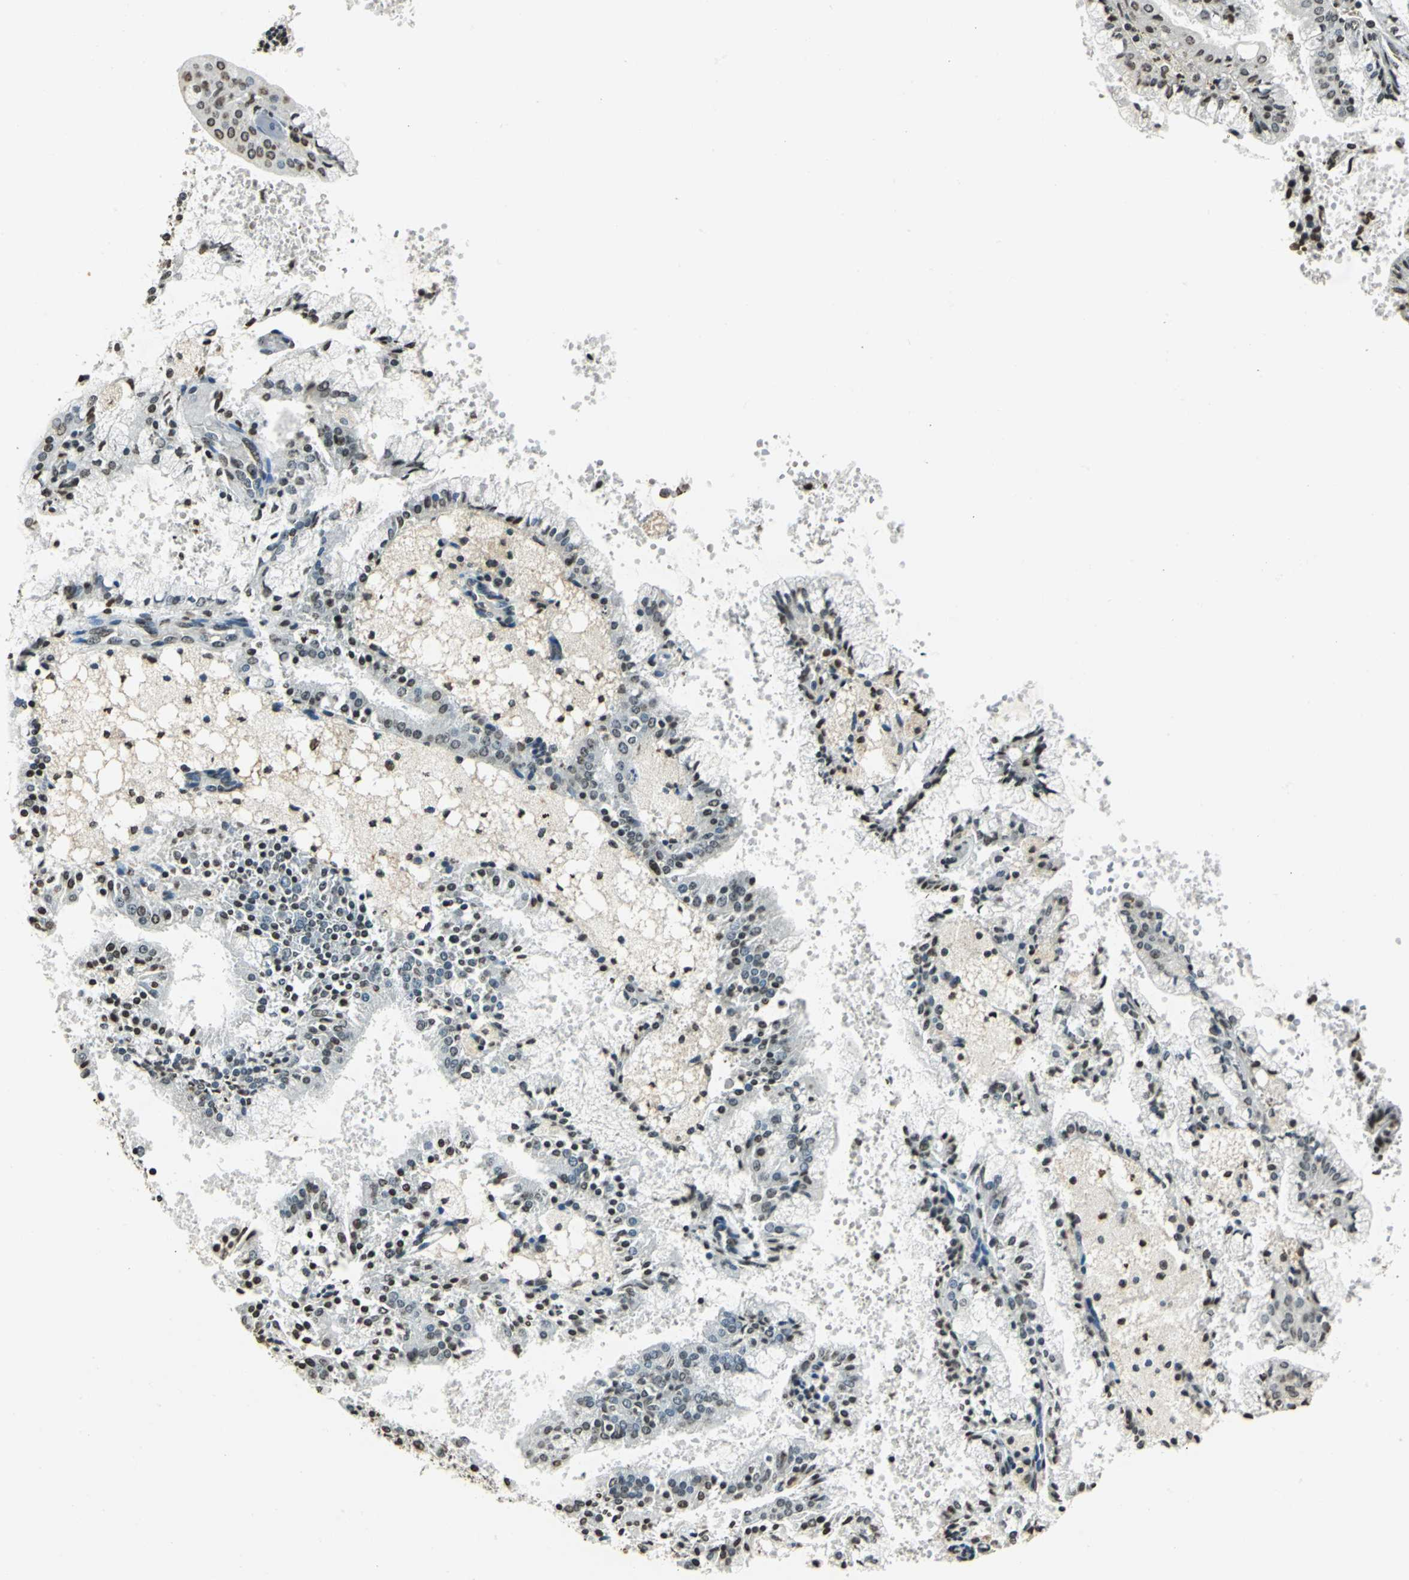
{"staining": {"intensity": "moderate", "quantity": "25%-75%", "location": "nuclear"}, "tissue": "endometrial cancer", "cell_type": "Tumor cells", "image_type": "cancer", "snomed": [{"axis": "morphology", "description": "Adenocarcinoma, NOS"}, {"axis": "topography", "description": "Endometrium"}], "caption": "Endometrial cancer (adenocarcinoma) tissue displays moderate nuclear positivity in about 25%-75% of tumor cells, visualized by immunohistochemistry.", "gene": "MCM4", "patient": {"sex": "female", "age": 63}}